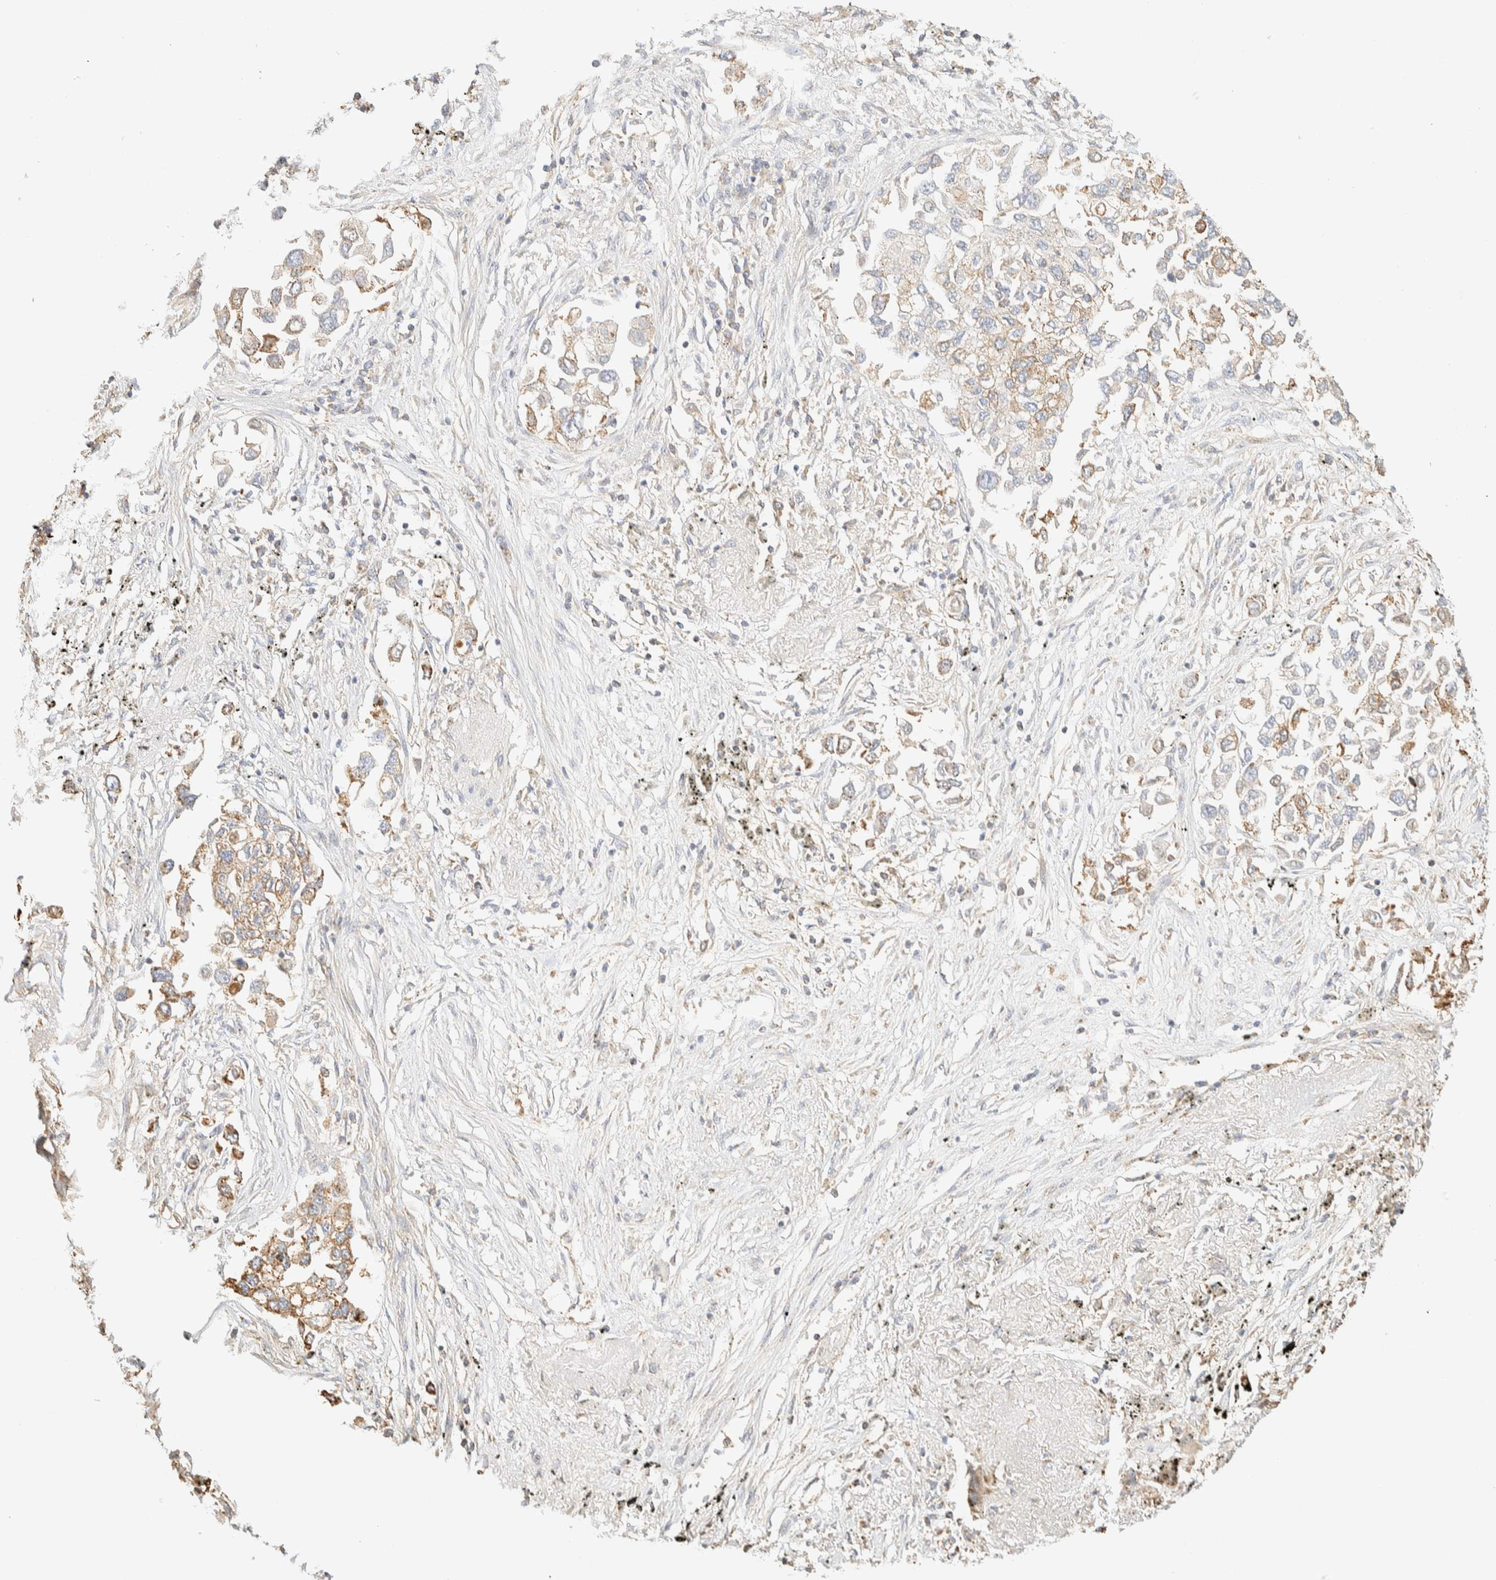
{"staining": {"intensity": "weak", "quantity": "25%-75%", "location": "cytoplasmic/membranous"}, "tissue": "lung cancer", "cell_type": "Tumor cells", "image_type": "cancer", "snomed": [{"axis": "morphology", "description": "Inflammation, NOS"}, {"axis": "morphology", "description": "Adenocarcinoma, NOS"}, {"axis": "topography", "description": "Lung"}], "caption": "A brown stain labels weak cytoplasmic/membranous expression of a protein in lung adenocarcinoma tumor cells.", "gene": "APBB2", "patient": {"sex": "male", "age": 63}}